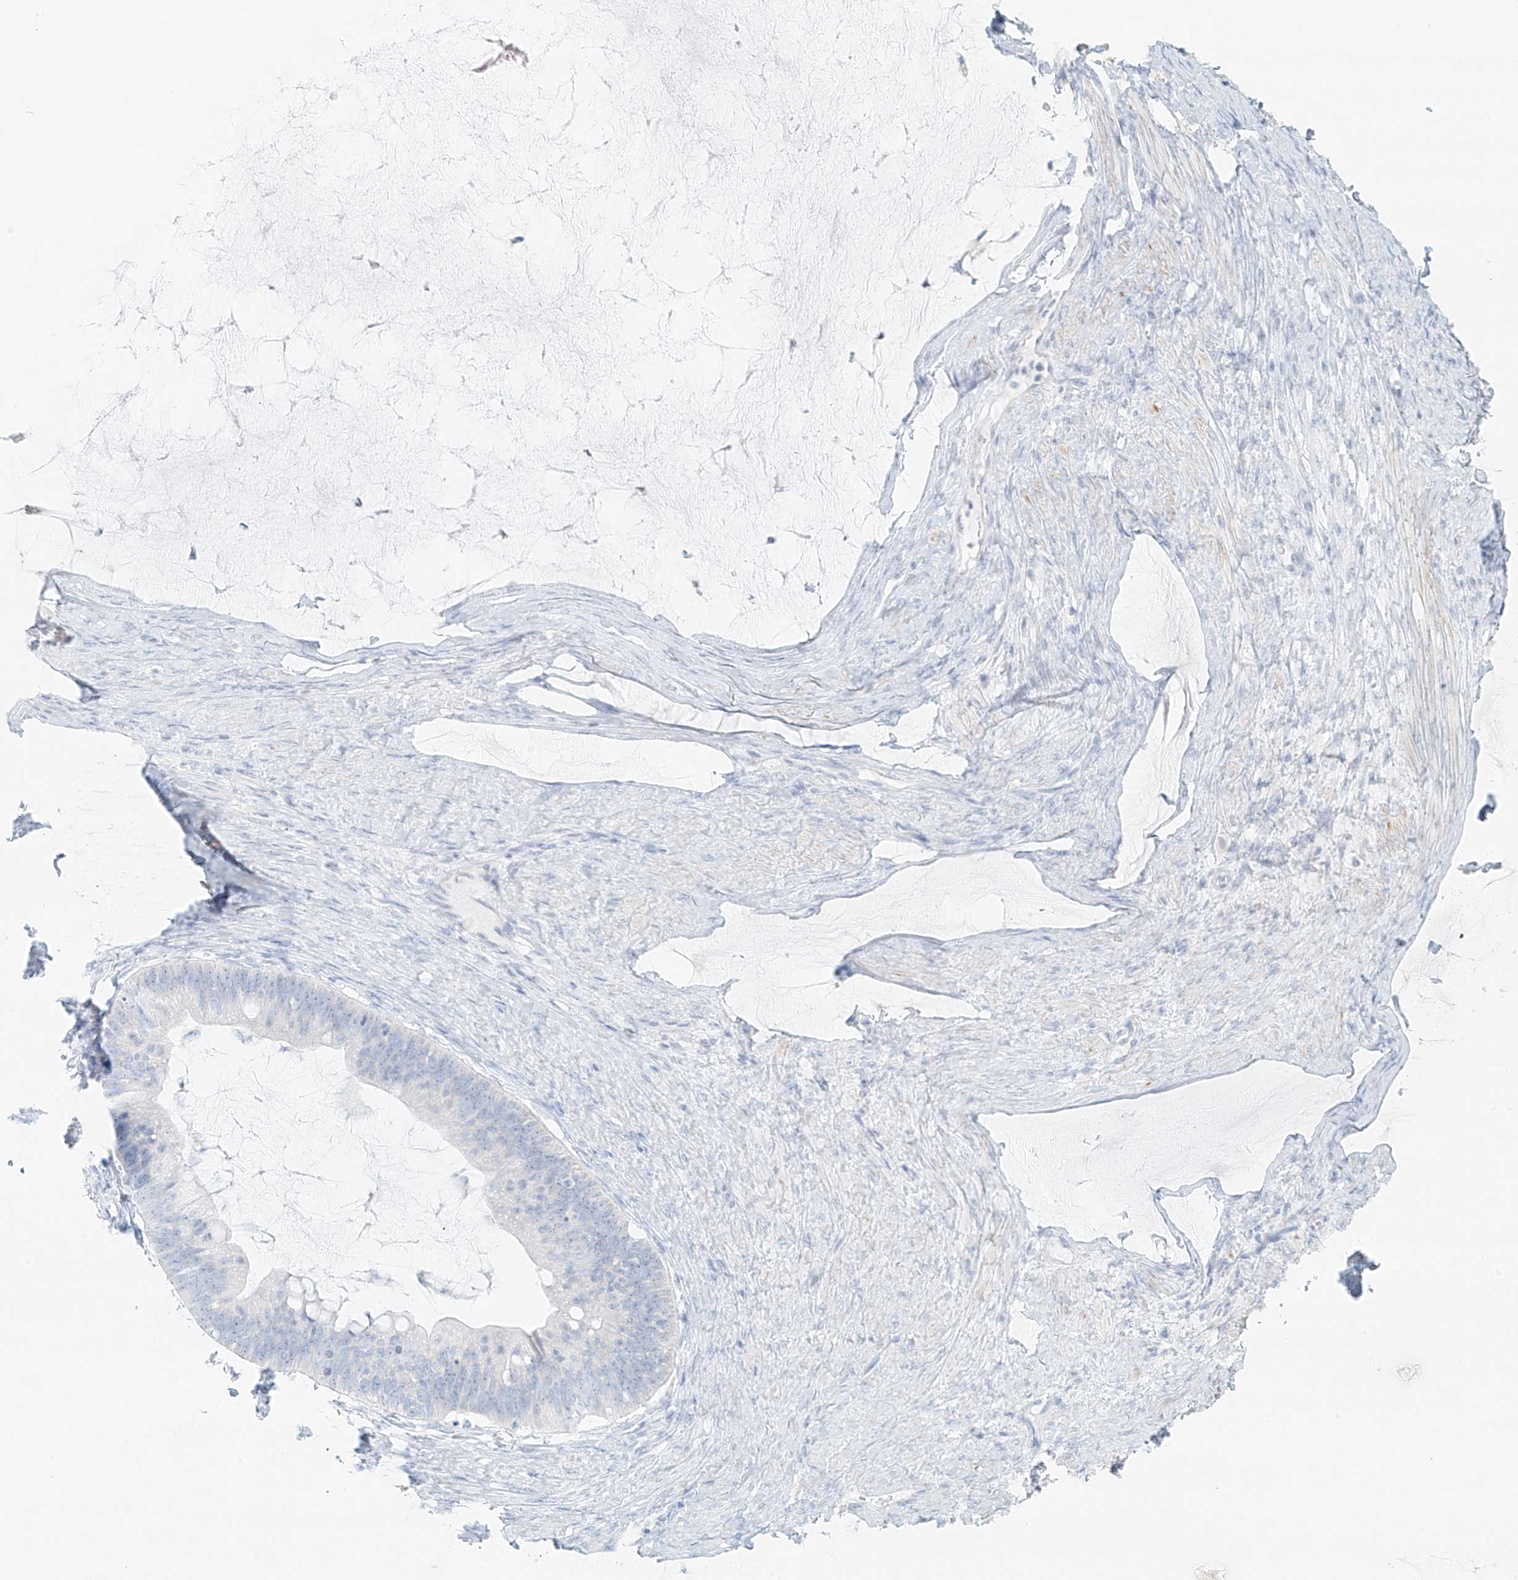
{"staining": {"intensity": "weak", "quantity": "<25%", "location": "cytoplasmic/membranous"}, "tissue": "ovarian cancer", "cell_type": "Tumor cells", "image_type": "cancer", "snomed": [{"axis": "morphology", "description": "Cystadenocarcinoma, mucinous, NOS"}, {"axis": "topography", "description": "Ovary"}], "caption": "An image of mucinous cystadenocarcinoma (ovarian) stained for a protein reveals no brown staining in tumor cells.", "gene": "UST", "patient": {"sex": "female", "age": 61}}